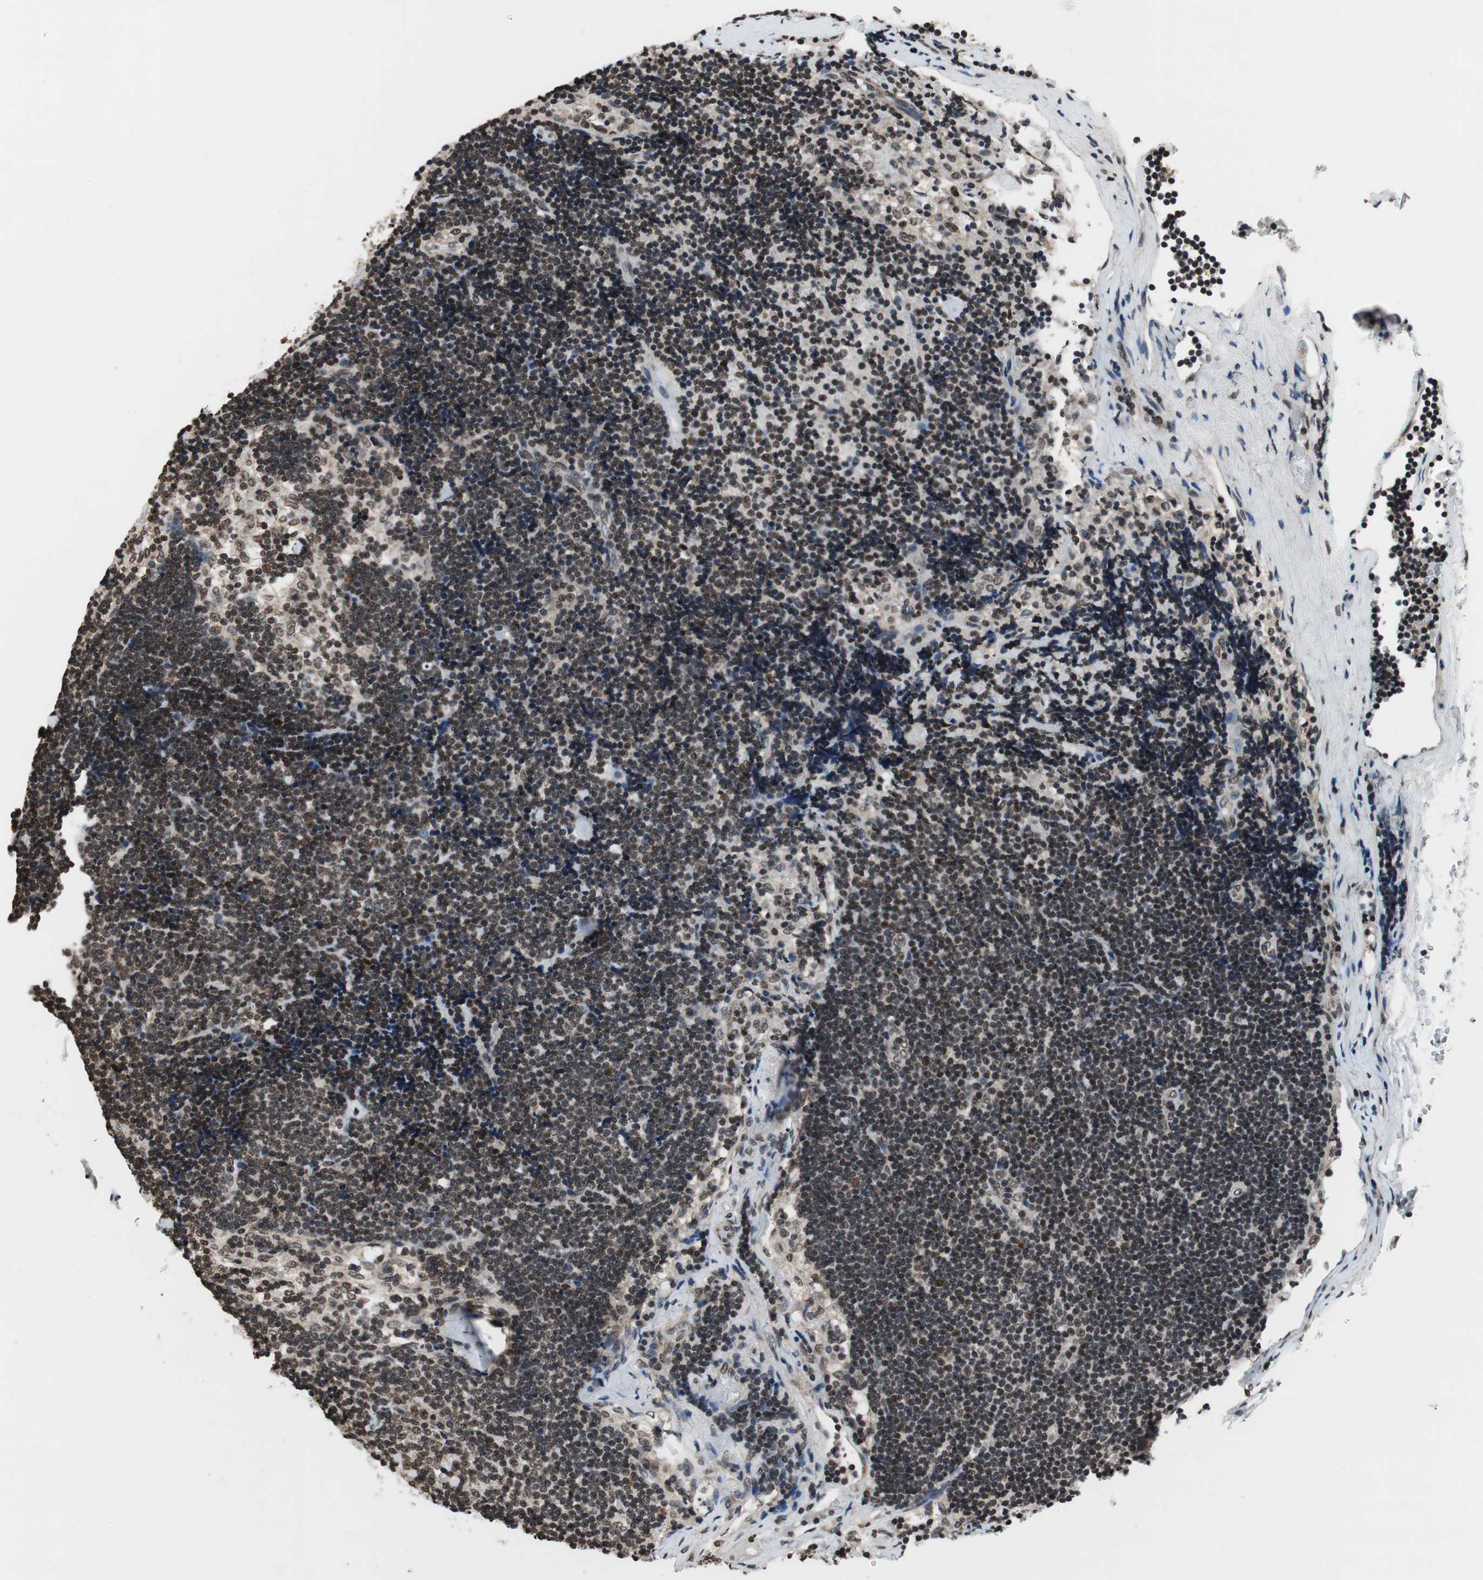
{"staining": {"intensity": "moderate", "quantity": ">75%", "location": "nuclear"}, "tissue": "lymph node", "cell_type": "Germinal center cells", "image_type": "normal", "snomed": [{"axis": "morphology", "description": "Normal tissue, NOS"}, {"axis": "topography", "description": "Lymph node"}], "caption": "Immunohistochemistry image of benign lymph node: lymph node stained using immunohistochemistry demonstrates medium levels of moderate protein expression localized specifically in the nuclear of germinal center cells, appearing as a nuclear brown color.", "gene": "RFC1", "patient": {"sex": "male", "age": 63}}